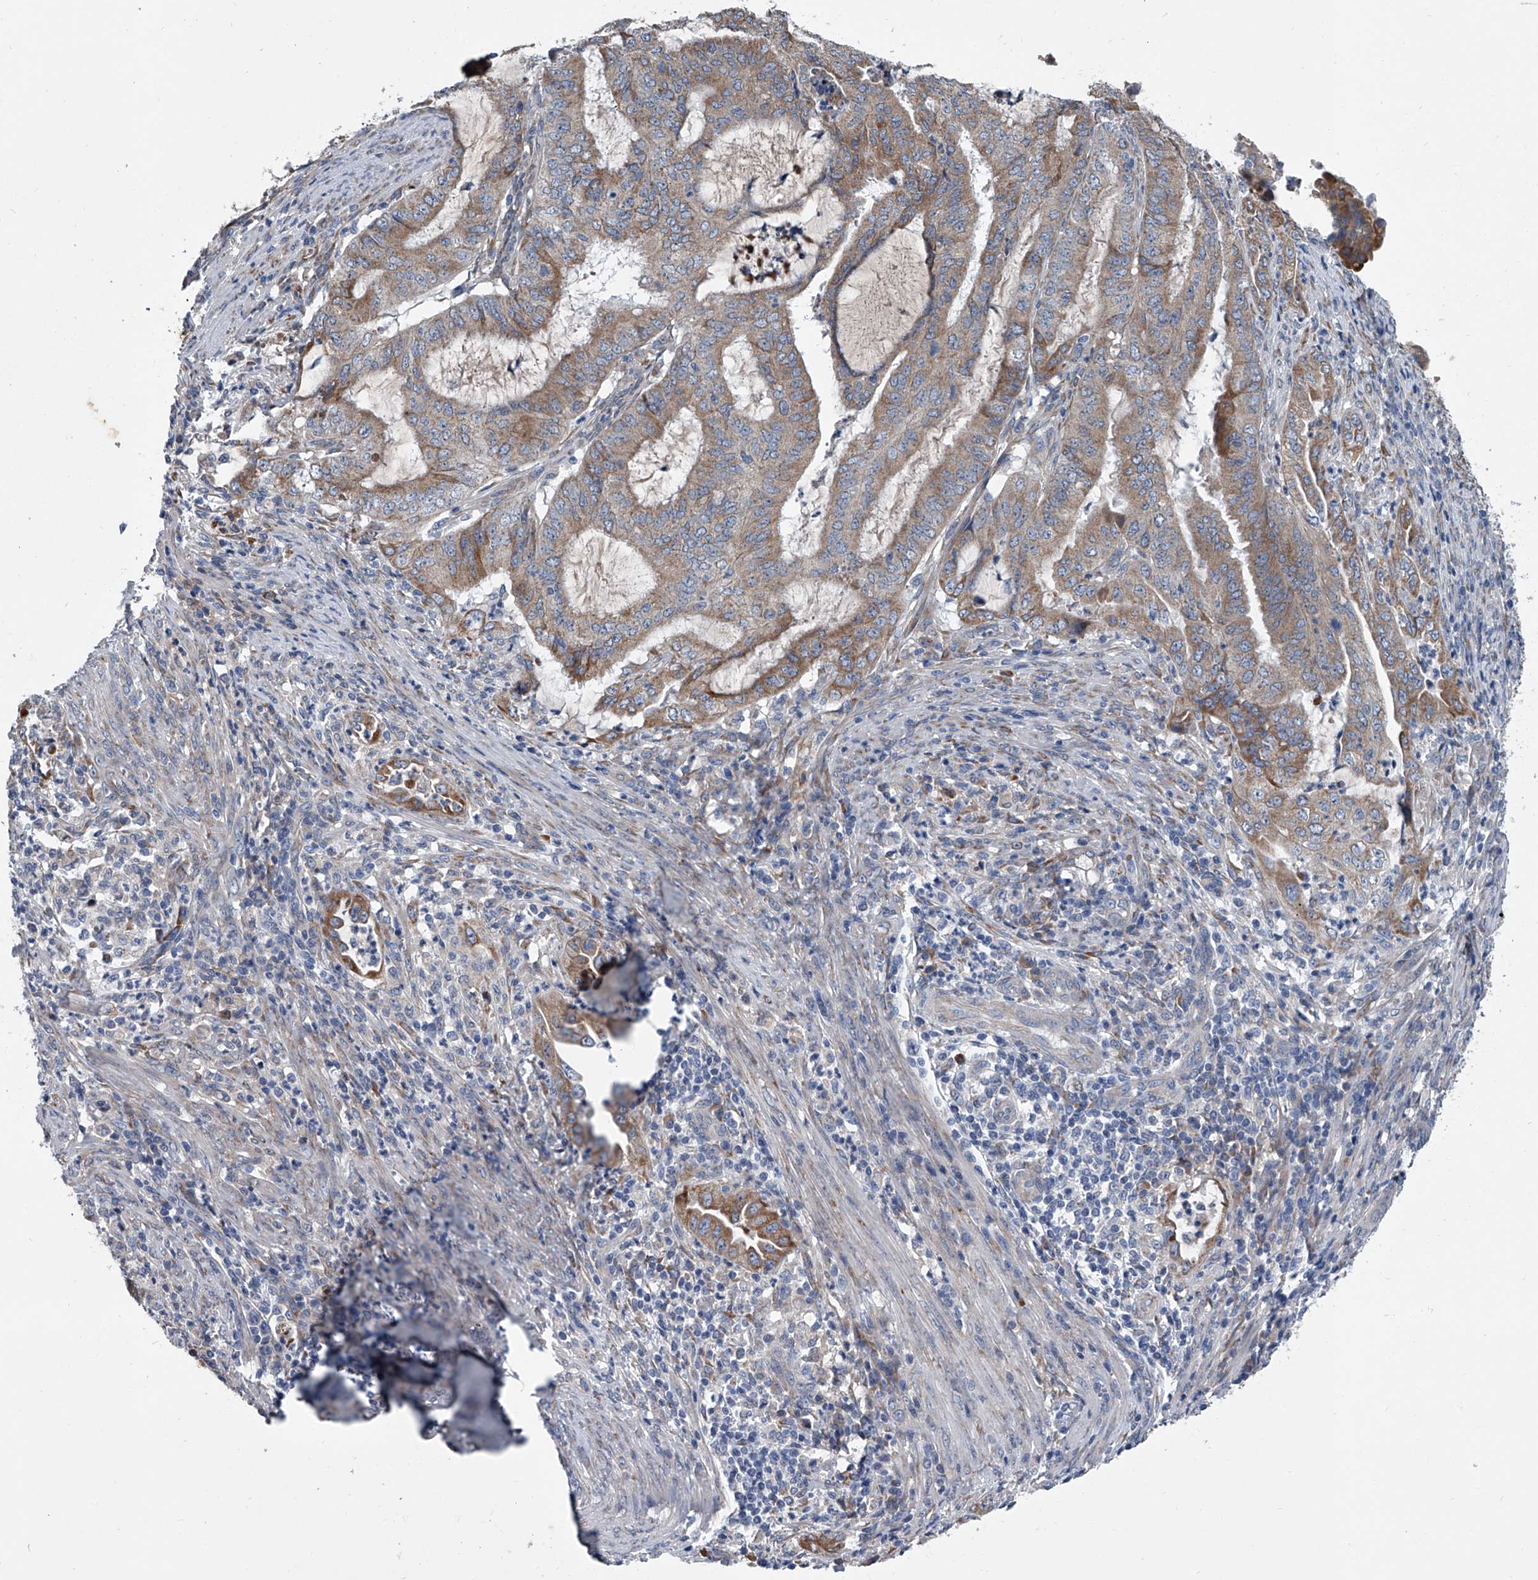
{"staining": {"intensity": "moderate", "quantity": ">75%", "location": "cytoplasmic/membranous"}, "tissue": "endometrial cancer", "cell_type": "Tumor cells", "image_type": "cancer", "snomed": [{"axis": "morphology", "description": "Adenocarcinoma, NOS"}, {"axis": "topography", "description": "Endometrium"}], "caption": "Endometrial cancer (adenocarcinoma) stained with IHC exhibits moderate cytoplasmic/membranous staining in approximately >75% of tumor cells.", "gene": "ABCG1", "patient": {"sex": "female", "age": 51}}